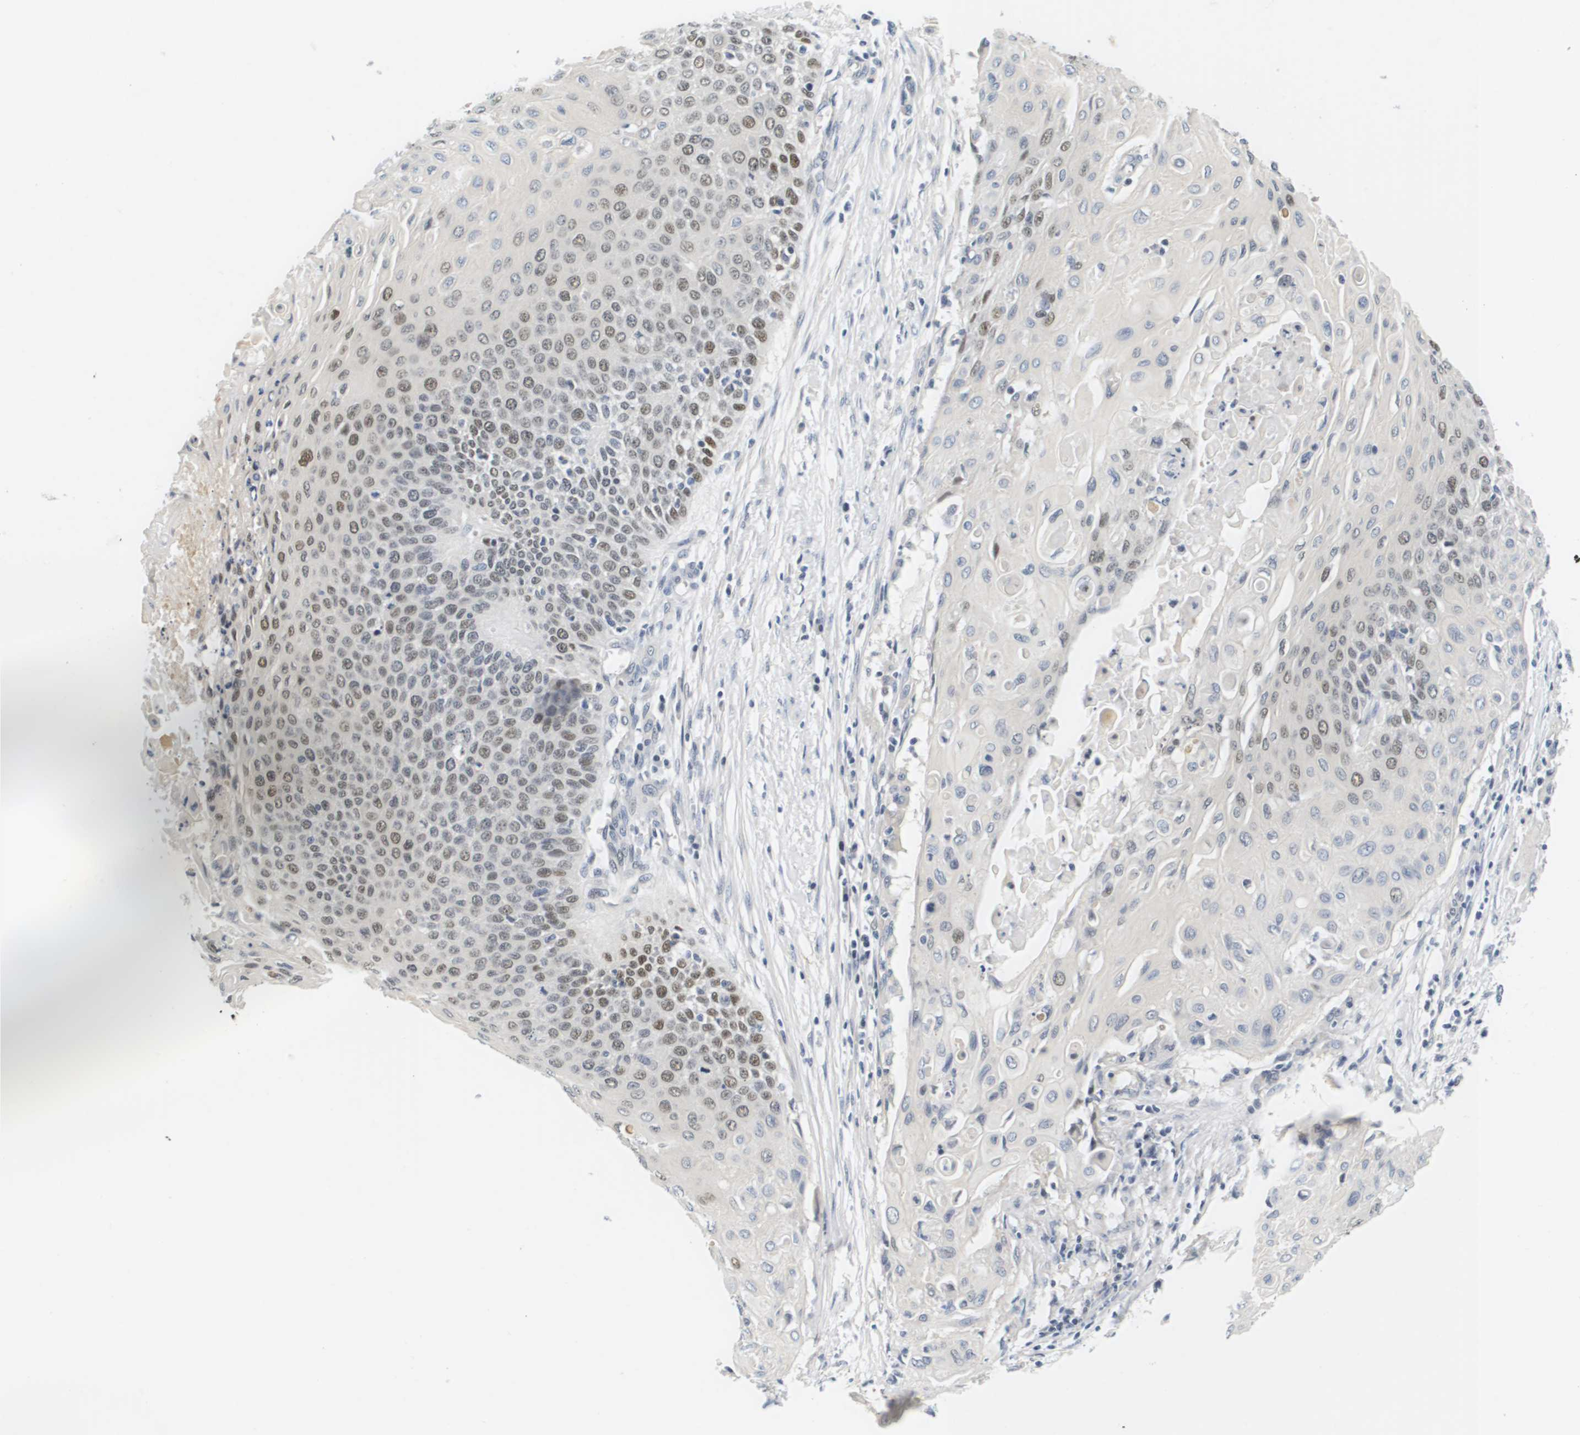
{"staining": {"intensity": "moderate", "quantity": ">75%", "location": "nuclear"}, "tissue": "cervical cancer", "cell_type": "Tumor cells", "image_type": "cancer", "snomed": [{"axis": "morphology", "description": "Squamous cell carcinoma, NOS"}, {"axis": "topography", "description": "Cervix"}], "caption": "Tumor cells exhibit medium levels of moderate nuclear positivity in about >75% of cells in human cervical cancer (squamous cell carcinoma).", "gene": "KCNJ5", "patient": {"sex": "female", "age": 39}}